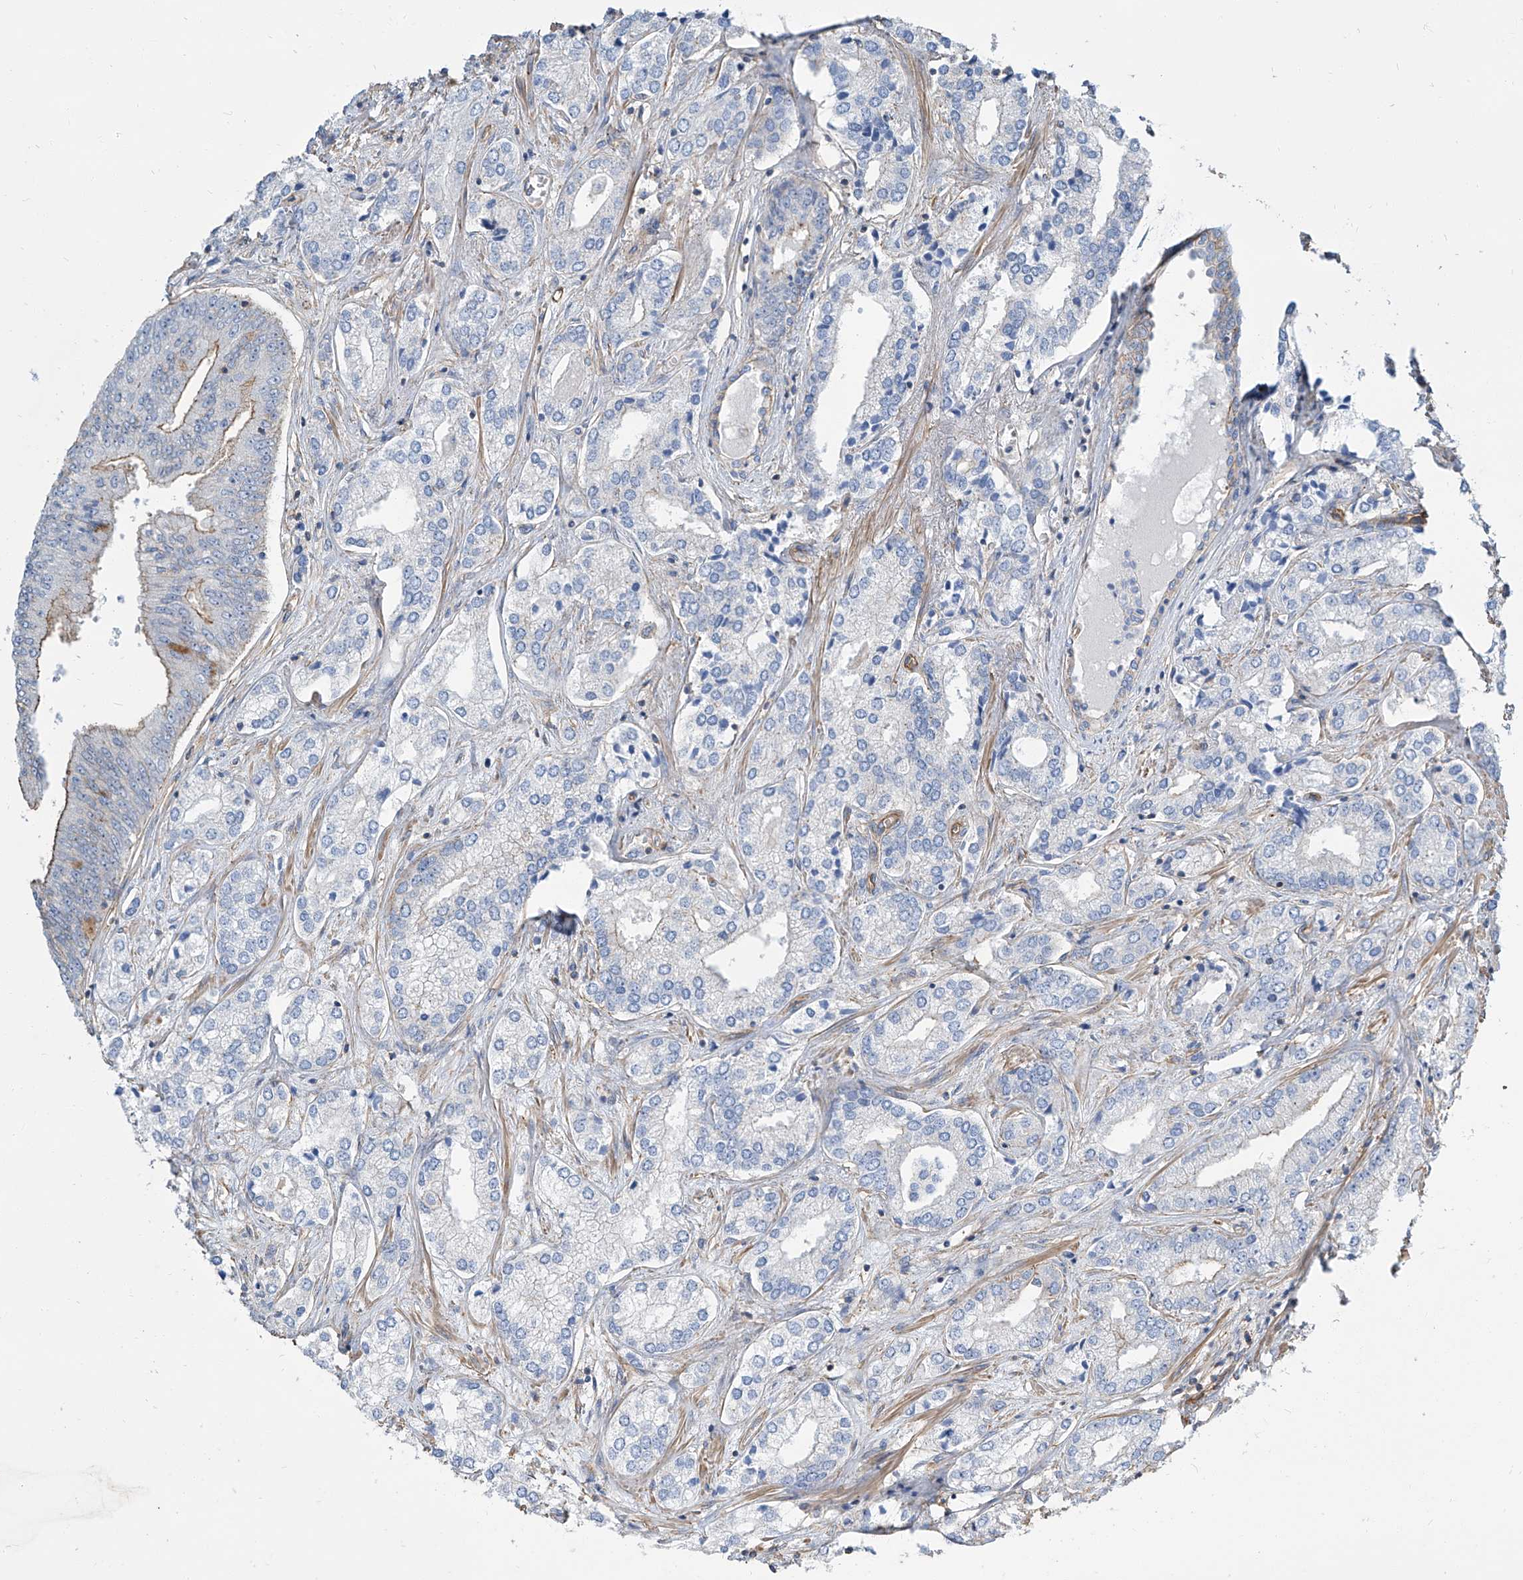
{"staining": {"intensity": "moderate", "quantity": "<25%", "location": "cytoplasmic/membranous"}, "tissue": "prostate cancer", "cell_type": "Tumor cells", "image_type": "cancer", "snomed": [{"axis": "morphology", "description": "Adenocarcinoma, High grade"}, {"axis": "topography", "description": "Prostate"}], "caption": "The image shows a brown stain indicating the presence of a protein in the cytoplasmic/membranous of tumor cells in prostate cancer (high-grade adenocarcinoma). Using DAB (3,3'-diaminobenzidine) (brown) and hematoxylin (blue) stains, captured at high magnification using brightfield microscopy.", "gene": "TXLNB", "patient": {"sex": "male", "age": 66}}